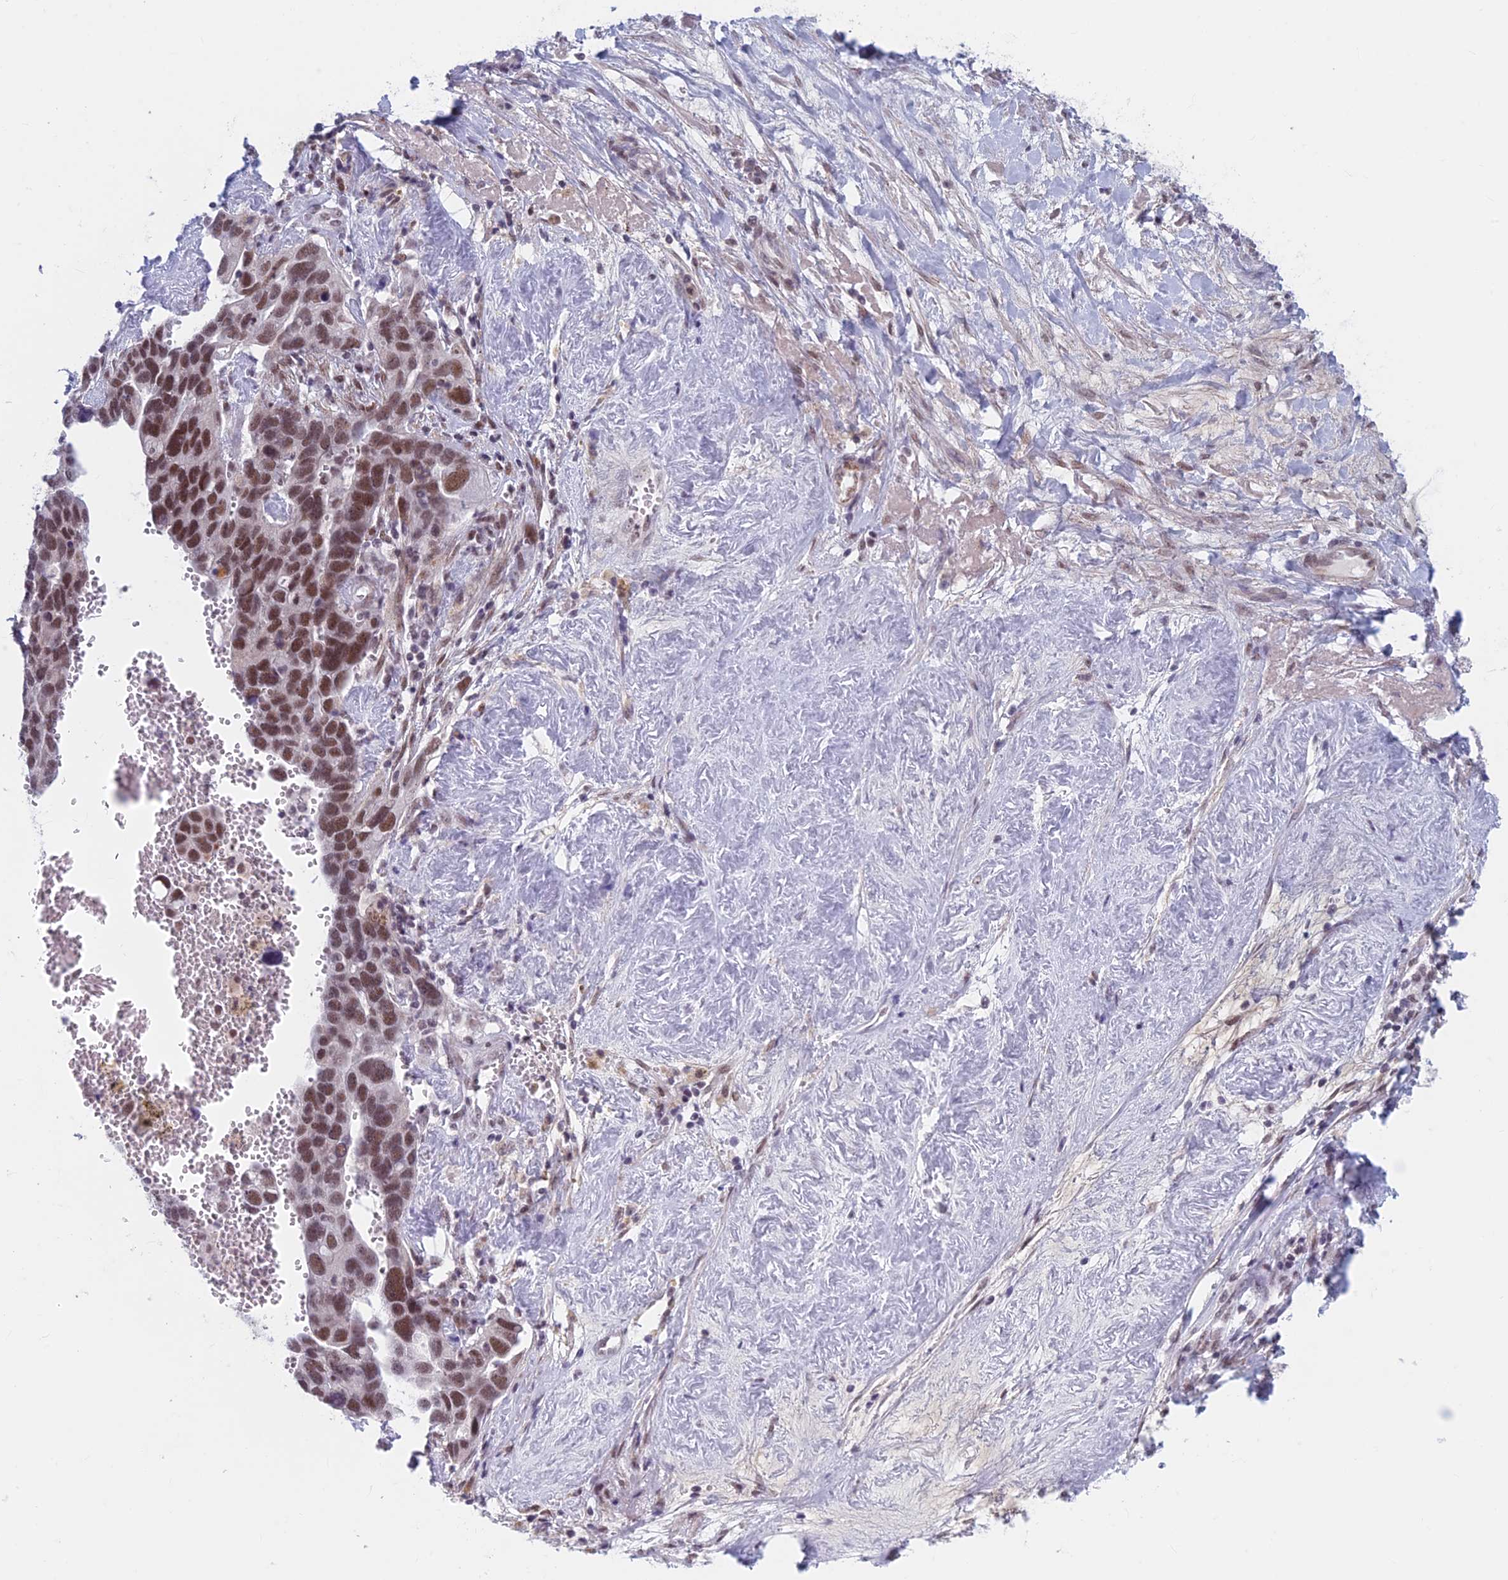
{"staining": {"intensity": "moderate", "quantity": ">75%", "location": "nuclear"}, "tissue": "ovarian cancer", "cell_type": "Tumor cells", "image_type": "cancer", "snomed": [{"axis": "morphology", "description": "Cystadenocarcinoma, serous, NOS"}, {"axis": "topography", "description": "Ovary"}], "caption": "Serous cystadenocarcinoma (ovarian) stained with immunohistochemistry (IHC) reveals moderate nuclear expression in approximately >75% of tumor cells.", "gene": "ASH2L", "patient": {"sex": "female", "age": 54}}